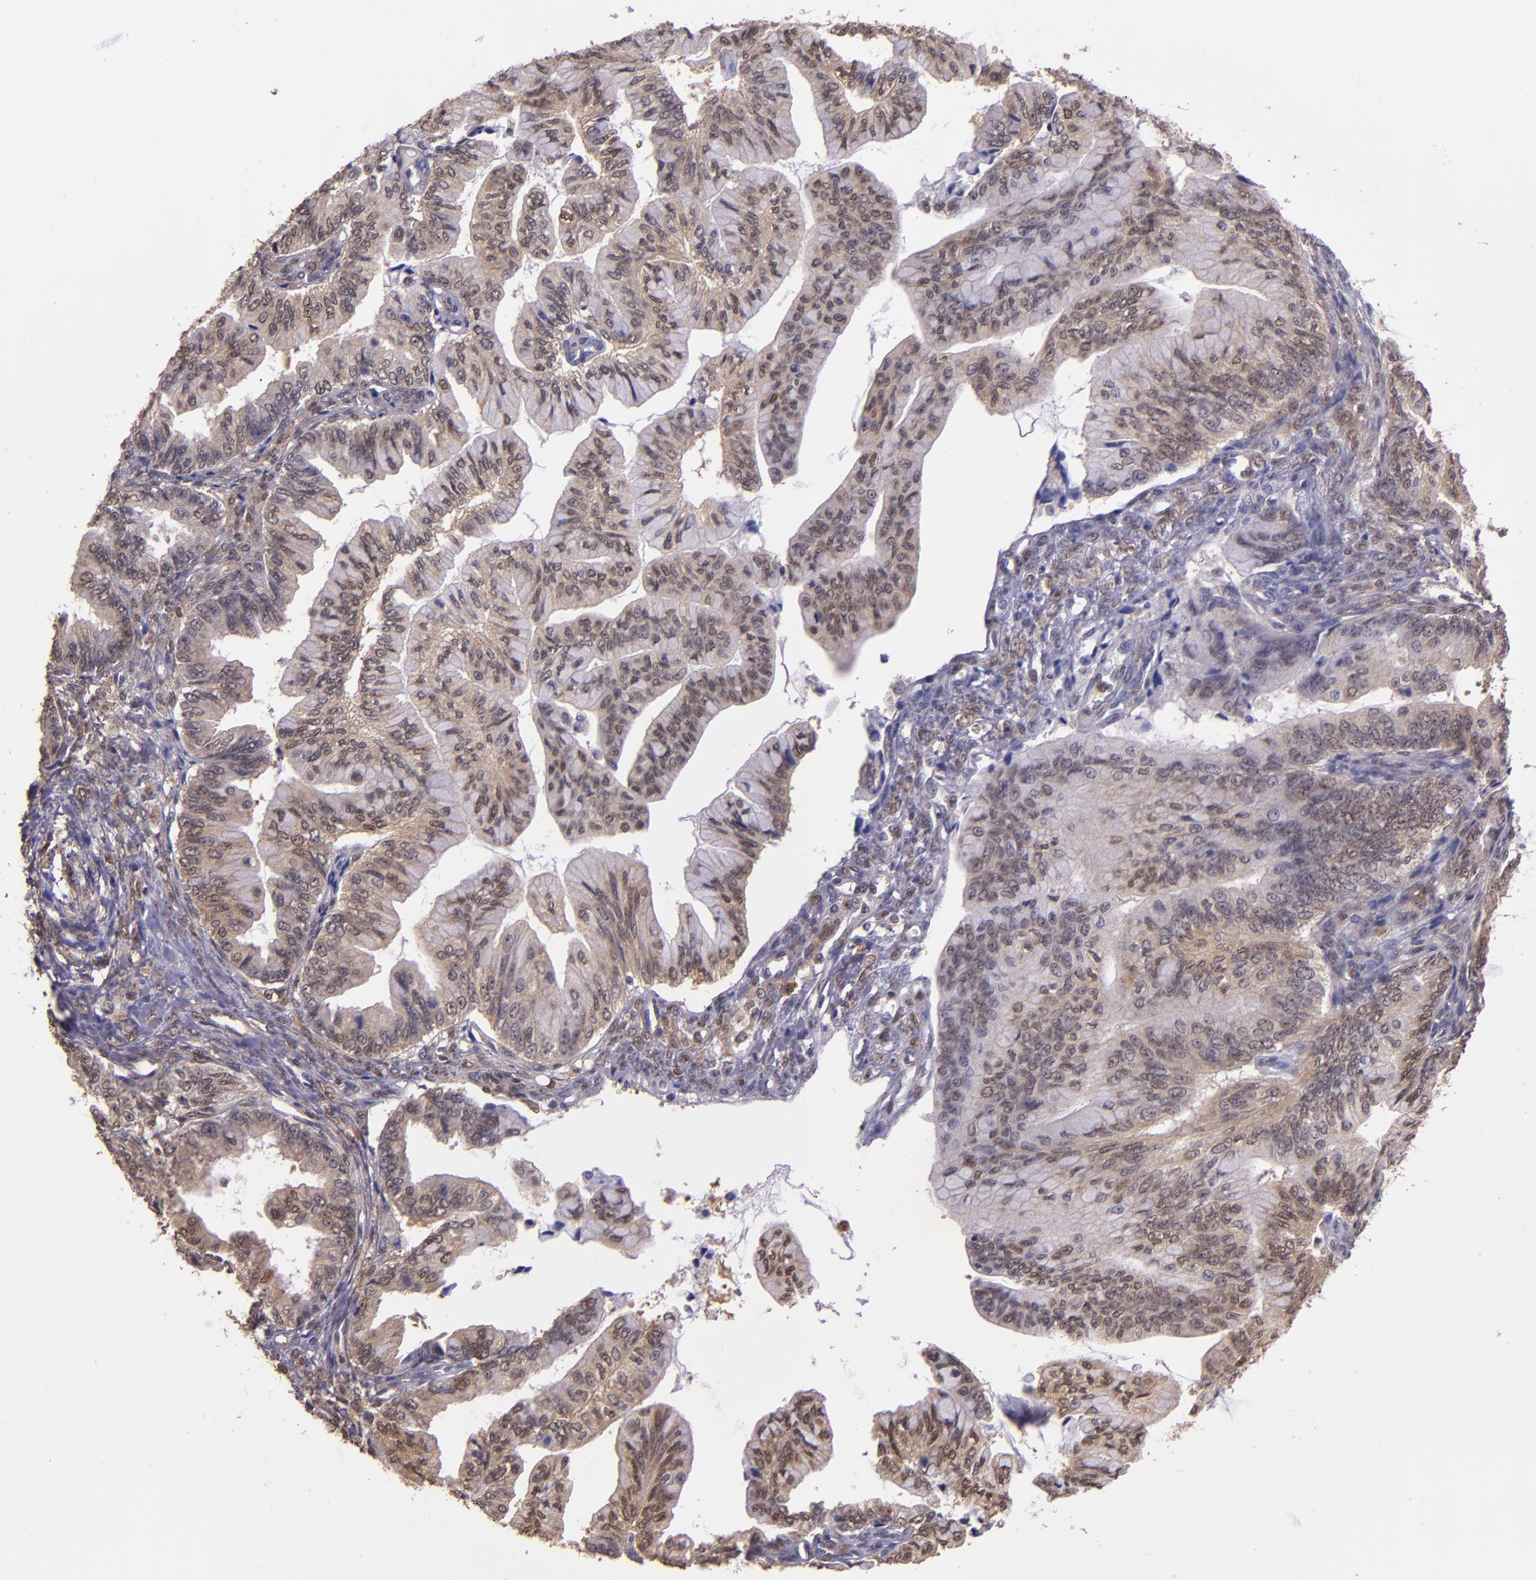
{"staining": {"intensity": "moderate", "quantity": ">75%", "location": "cytoplasmic/membranous,nuclear"}, "tissue": "ovarian cancer", "cell_type": "Tumor cells", "image_type": "cancer", "snomed": [{"axis": "morphology", "description": "Cystadenocarcinoma, mucinous, NOS"}, {"axis": "topography", "description": "Ovary"}], "caption": "Ovarian mucinous cystadenocarcinoma tissue exhibits moderate cytoplasmic/membranous and nuclear positivity in about >75% of tumor cells", "gene": "STAT6", "patient": {"sex": "female", "age": 36}}